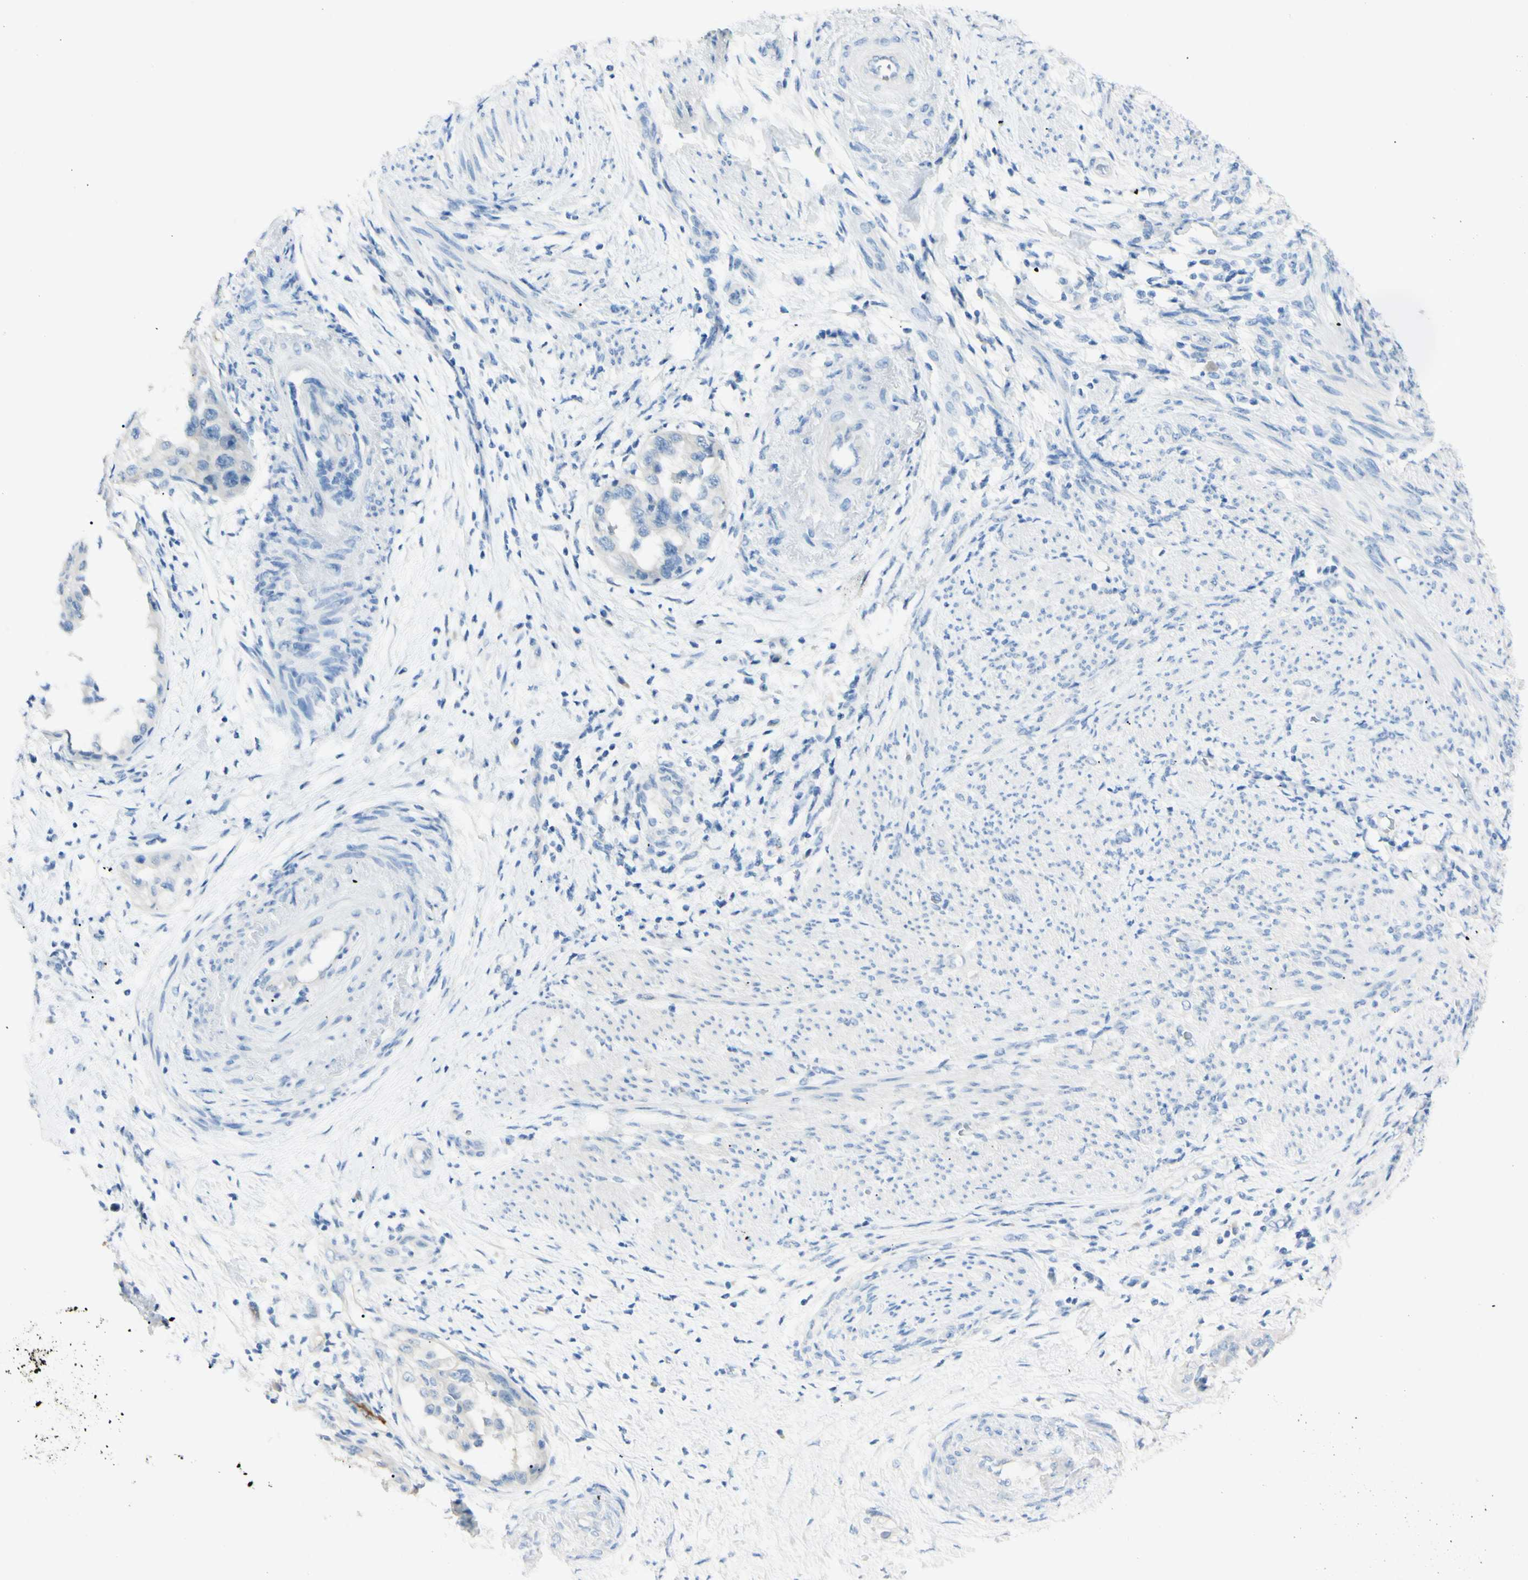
{"staining": {"intensity": "negative", "quantity": "none", "location": "none"}, "tissue": "endometrial cancer", "cell_type": "Tumor cells", "image_type": "cancer", "snomed": [{"axis": "morphology", "description": "Adenocarcinoma, NOS"}, {"axis": "topography", "description": "Endometrium"}], "caption": "Tumor cells are negative for brown protein staining in endometrial cancer (adenocarcinoma). (Stains: DAB (3,3'-diaminobenzidine) immunohistochemistry with hematoxylin counter stain, Microscopy: brightfield microscopy at high magnification).", "gene": "FOLH1", "patient": {"sex": "female", "age": 85}}